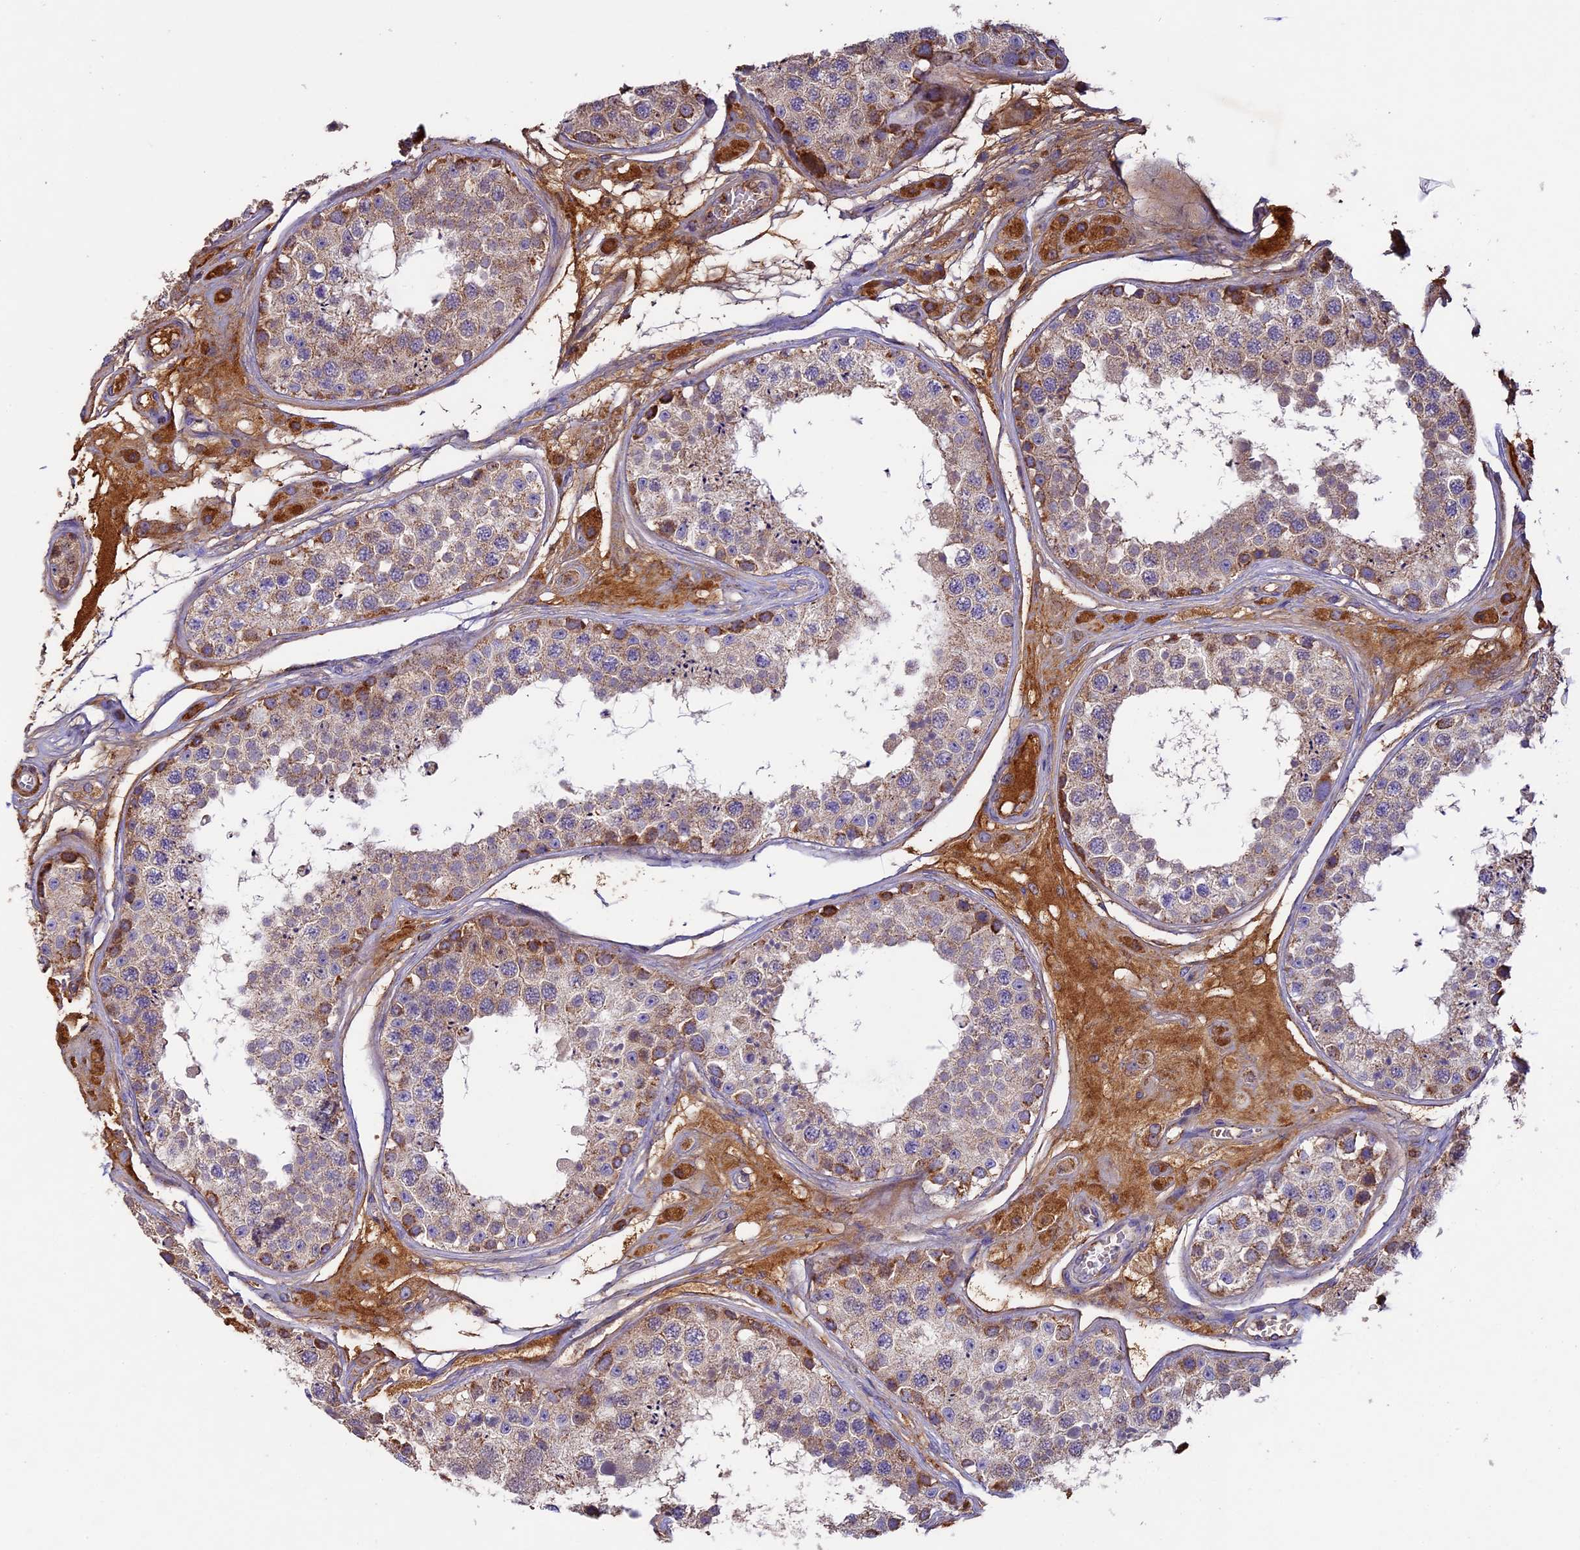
{"staining": {"intensity": "moderate", "quantity": "<25%", "location": "cytoplasmic/membranous"}, "tissue": "testis", "cell_type": "Cells in seminiferous ducts", "image_type": "normal", "snomed": [{"axis": "morphology", "description": "Normal tissue, NOS"}, {"axis": "topography", "description": "Testis"}], "caption": "Immunohistochemistry (IHC) of benign testis demonstrates low levels of moderate cytoplasmic/membranous expression in about <25% of cells in seminiferous ducts. (IHC, brightfield microscopy, high magnification).", "gene": "OCEL1", "patient": {"sex": "male", "age": 25}}